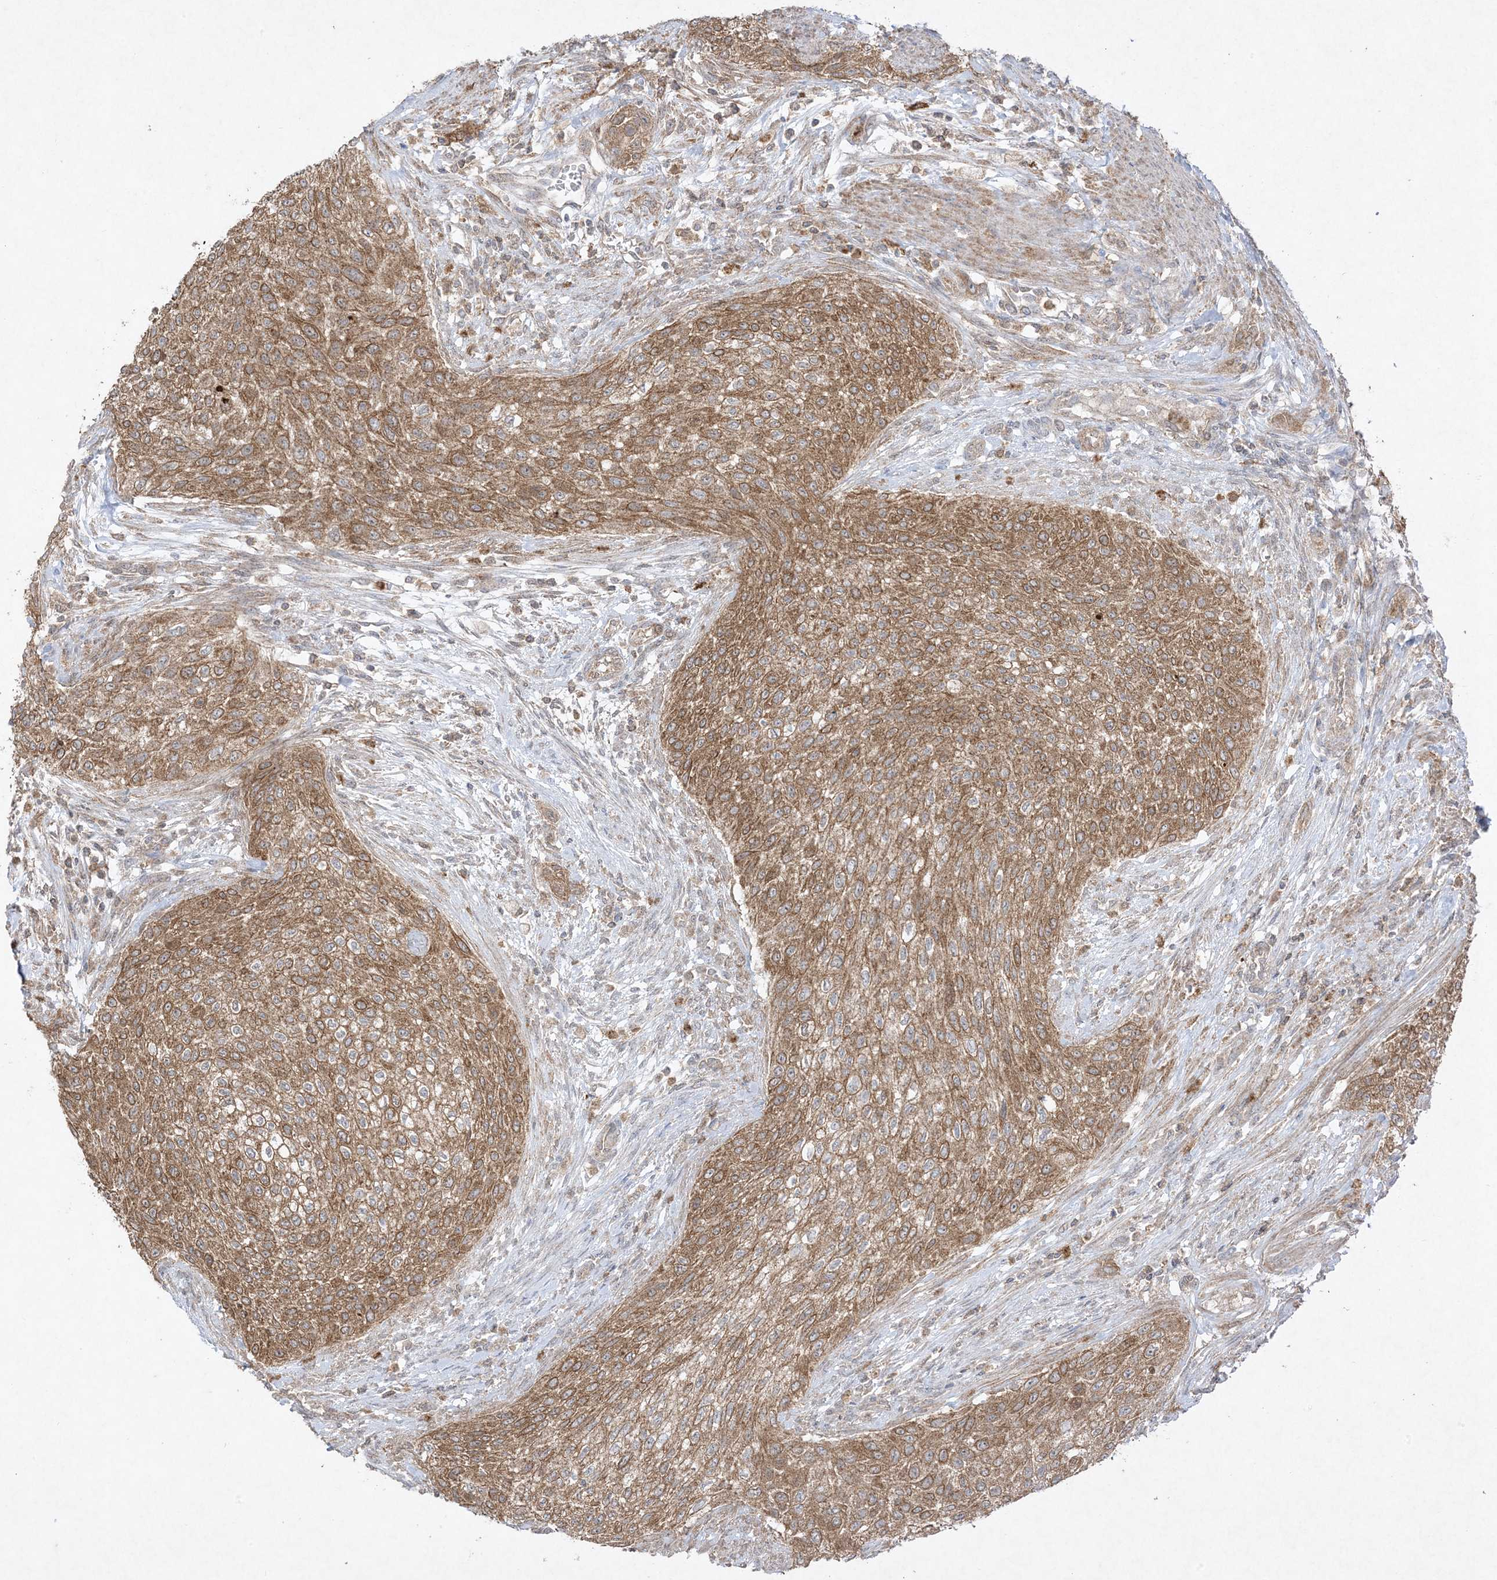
{"staining": {"intensity": "moderate", "quantity": ">75%", "location": "cytoplasmic/membranous"}, "tissue": "urothelial cancer", "cell_type": "Tumor cells", "image_type": "cancer", "snomed": [{"axis": "morphology", "description": "Urothelial carcinoma, High grade"}, {"axis": "topography", "description": "Urinary bladder"}], "caption": "Protein staining demonstrates moderate cytoplasmic/membranous expression in approximately >75% of tumor cells in high-grade urothelial carcinoma. The protein of interest is stained brown, and the nuclei are stained in blue (DAB IHC with brightfield microscopy, high magnification).", "gene": "UBE2C", "patient": {"sex": "male", "age": 35}}